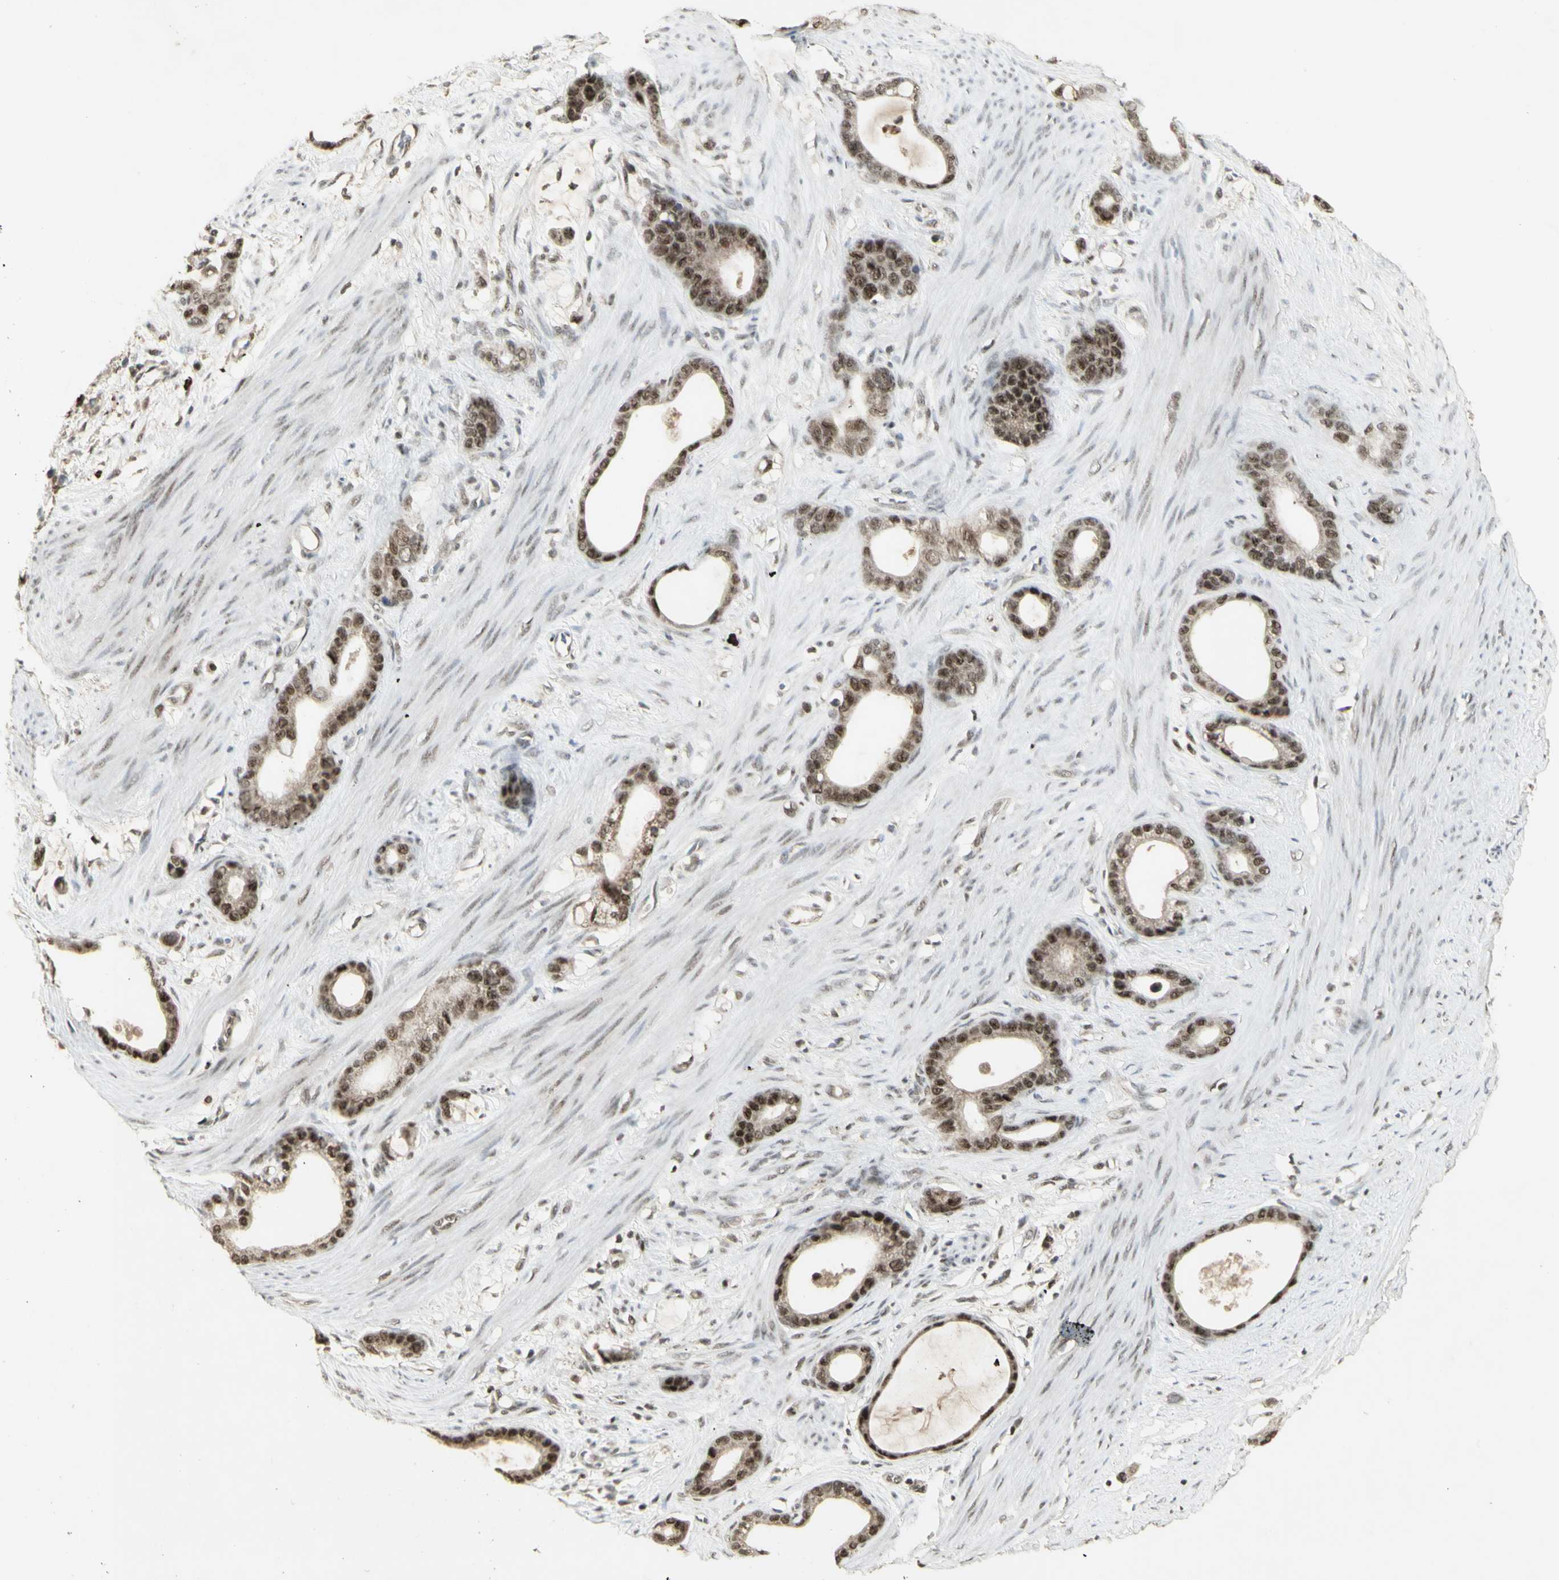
{"staining": {"intensity": "strong", "quantity": "25%-75%", "location": "nuclear"}, "tissue": "stomach cancer", "cell_type": "Tumor cells", "image_type": "cancer", "snomed": [{"axis": "morphology", "description": "Adenocarcinoma, NOS"}, {"axis": "topography", "description": "Stomach"}], "caption": "Strong nuclear protein positivity is appreciated in about 25%-75% of tumor cells in stomach cancer. The staining is performed using DAB brown chromogen to label protein expression. The nuclei are counter-stained blue using hematoxylin.", "gene": "CCNT1", "patient": {"sex": "female", "age": 75}}